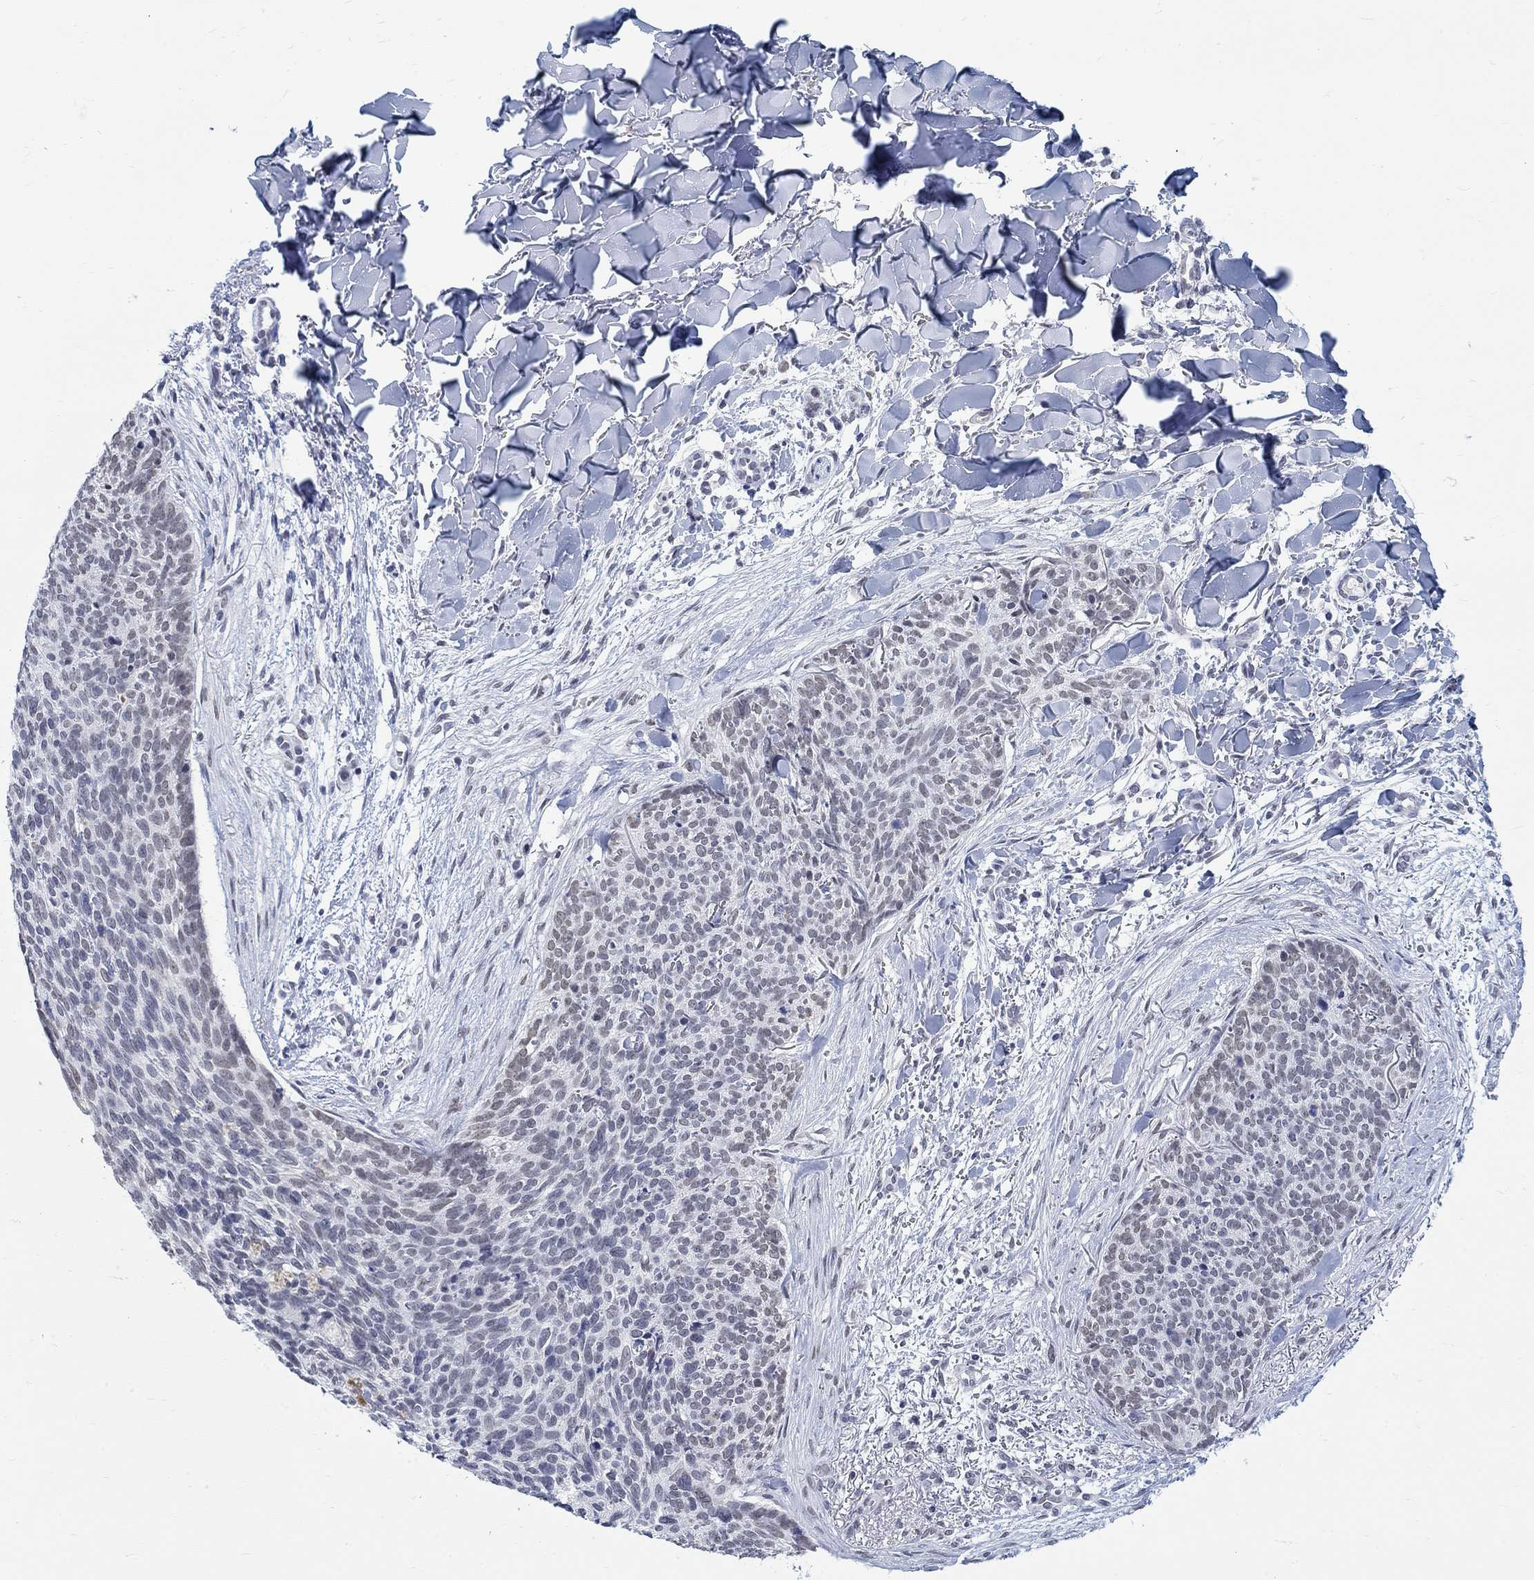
{"staining": {"intensity": "negative", "quantity": "none", "location": "none"}, "tissue": "skin cancer", "cell_type": "Tumor cells", "image_type": "cancer", "snomed": [{"axis": "morphology", "description": "Basal cell carcinoma"}, {"axis": "topography", "description": "Skin"}], "caption": "This is an immunohistochemistry (IHC) photomicrograph of human basal cell carcinoma (skin). There is no staining in tumor cells.", "gene": "ANKS1B", "patient": {"sex": "male", "age": 64}}